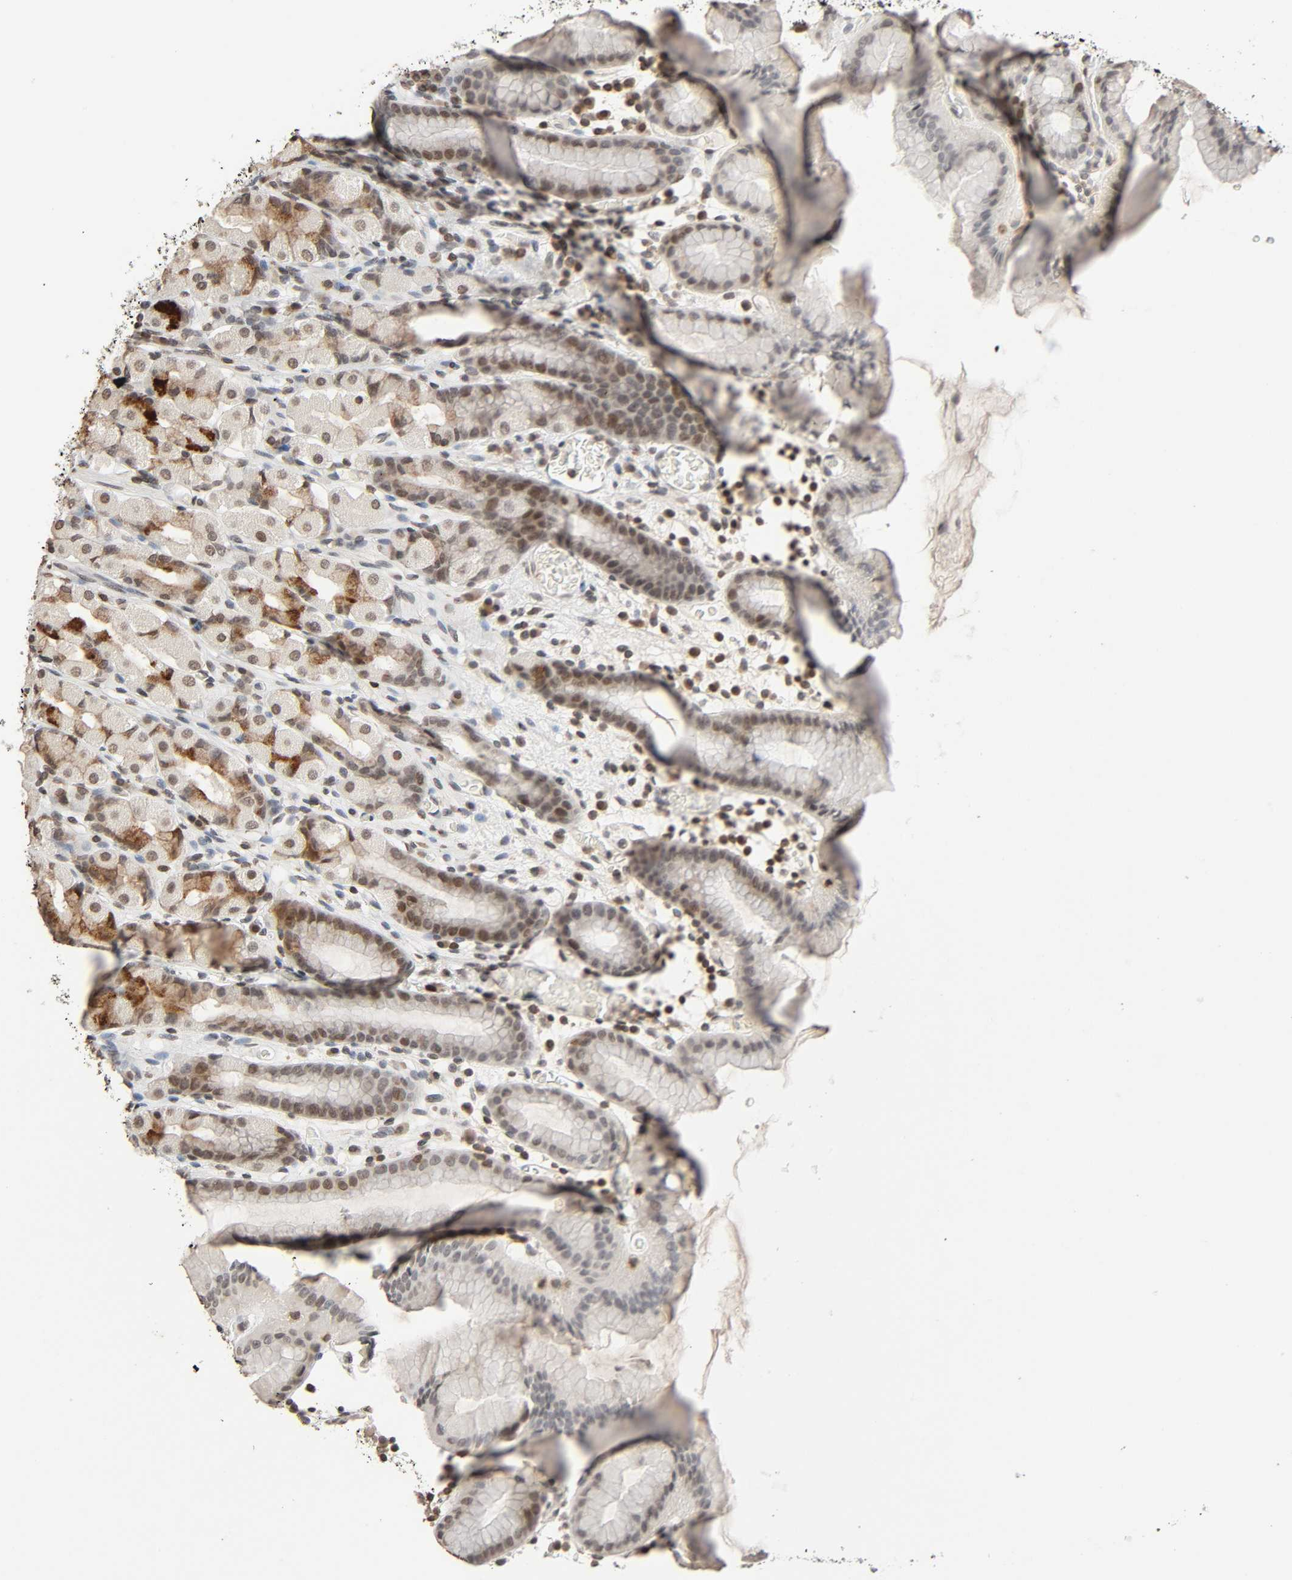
{"staining": {"intensity": "strong", "quantity": "25%-75%", "location": "cytoplasmic/membranous"}, "tissue": "stomach", "cell_type": "Glandular cells", "image_type": "normal", "snomed": [{"axis": "morphology", "description": "Normal tissue, NOS"}, {"axis": "topography", "description": "Stomach, upper"}], "caption": "Stomach stained with immunohistochemistry (IHC) exhibits strong cytoplasmic/membranous expression in approximately 25%-75% of glandular cells.", "gene": "STK4", "patient": {"sex": "male", "age": 68}}